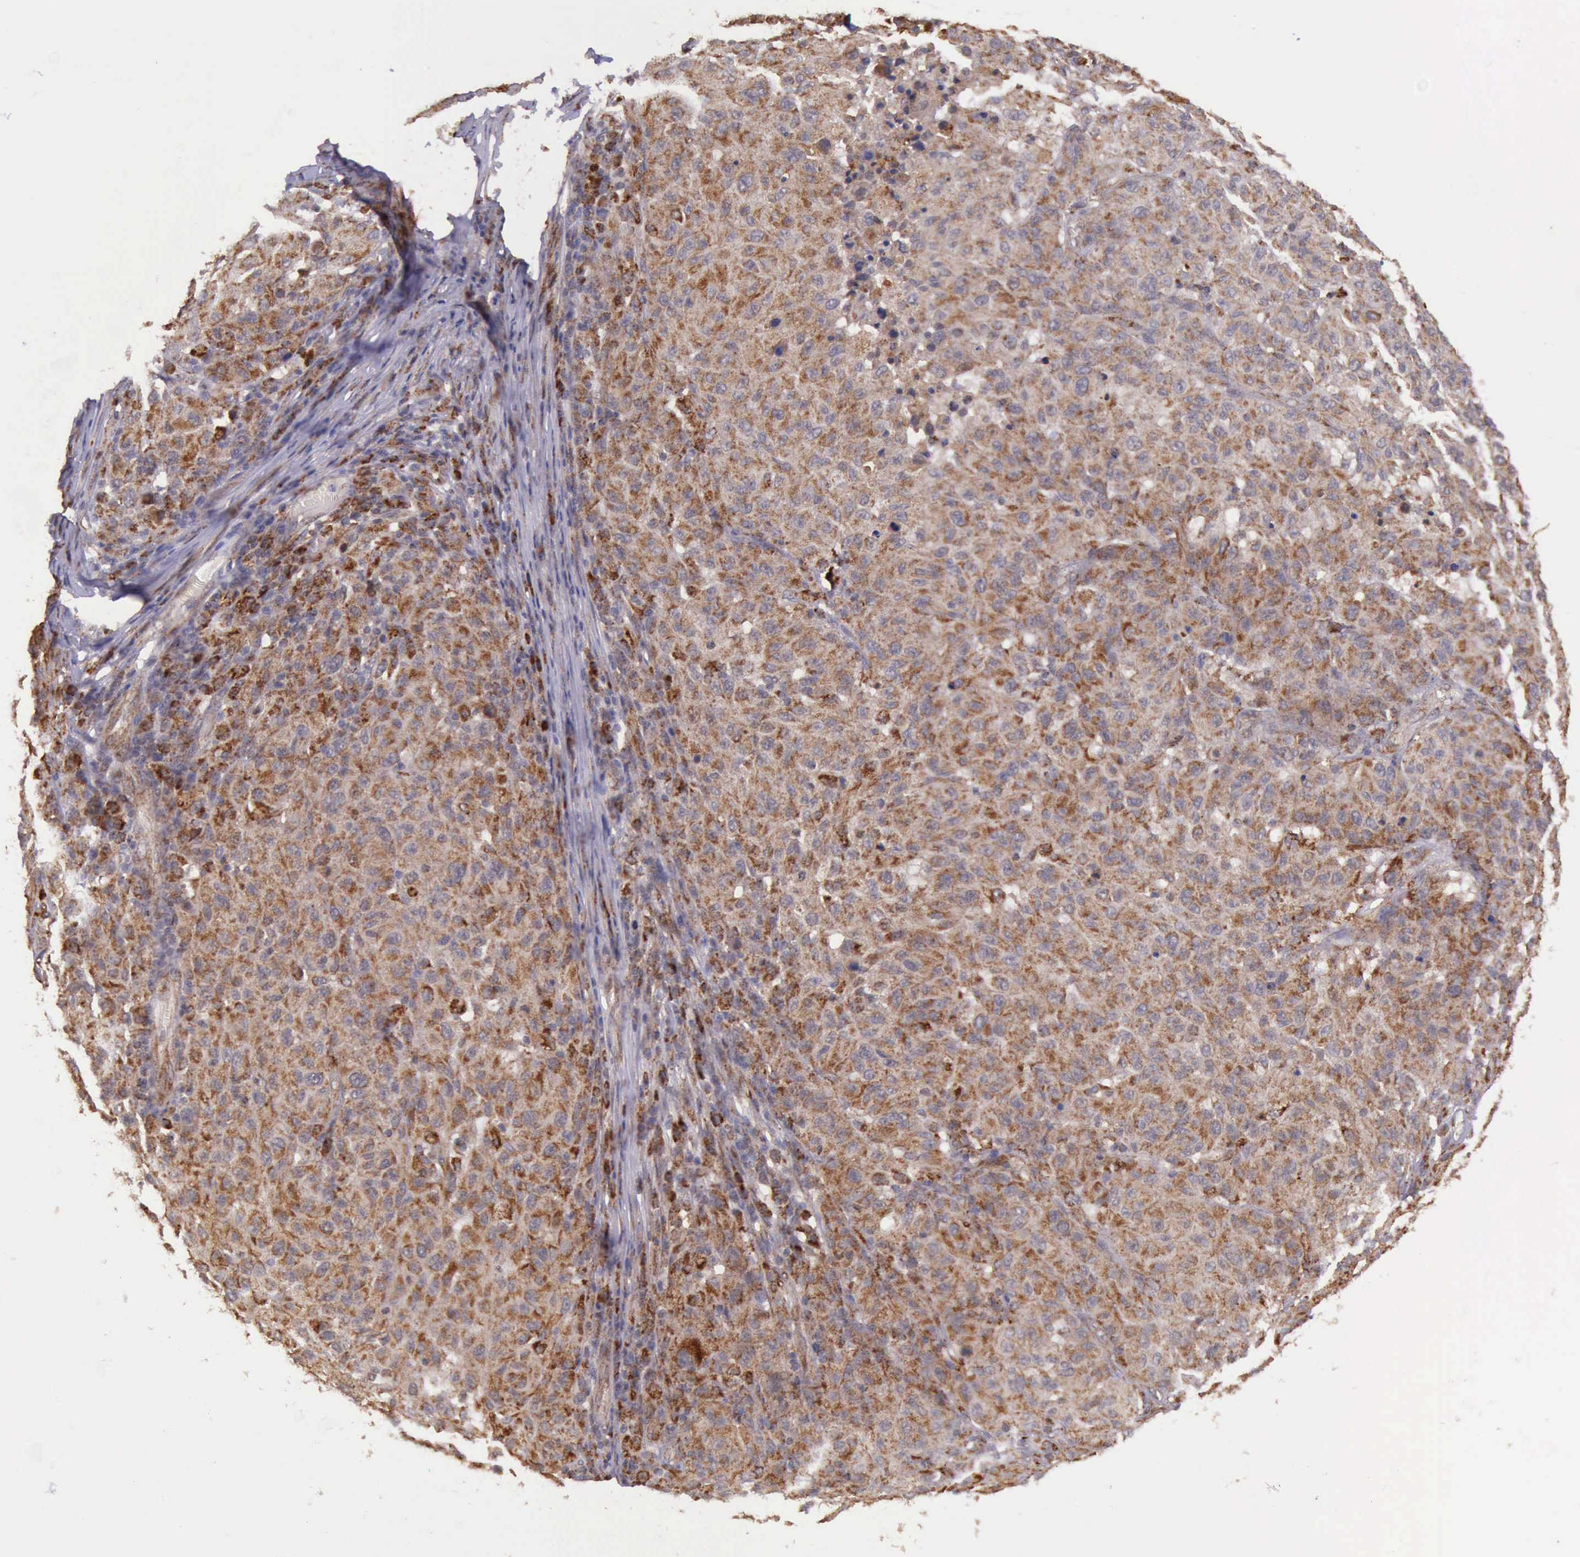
{"staining": {"intensity": "strong", "quantity": ">75%", "location": "cytoplasmic/membranous"}, "tissue": "melanoma", "cell_type": "Tumor cells", "image_type": "cancer", "snomed": [{"axis": "morphology", "description": "Malignant melanoma, NOS"}, {"axis": "topography", "description": "Skin"}], "caption": "Melanoma stained with a brown dye shows strong cytoplasmic/membranous positive staining in about >75% of tumor cells.", "gene": "ARMCX3", "patient": {"sex": "female", "age": 77}}